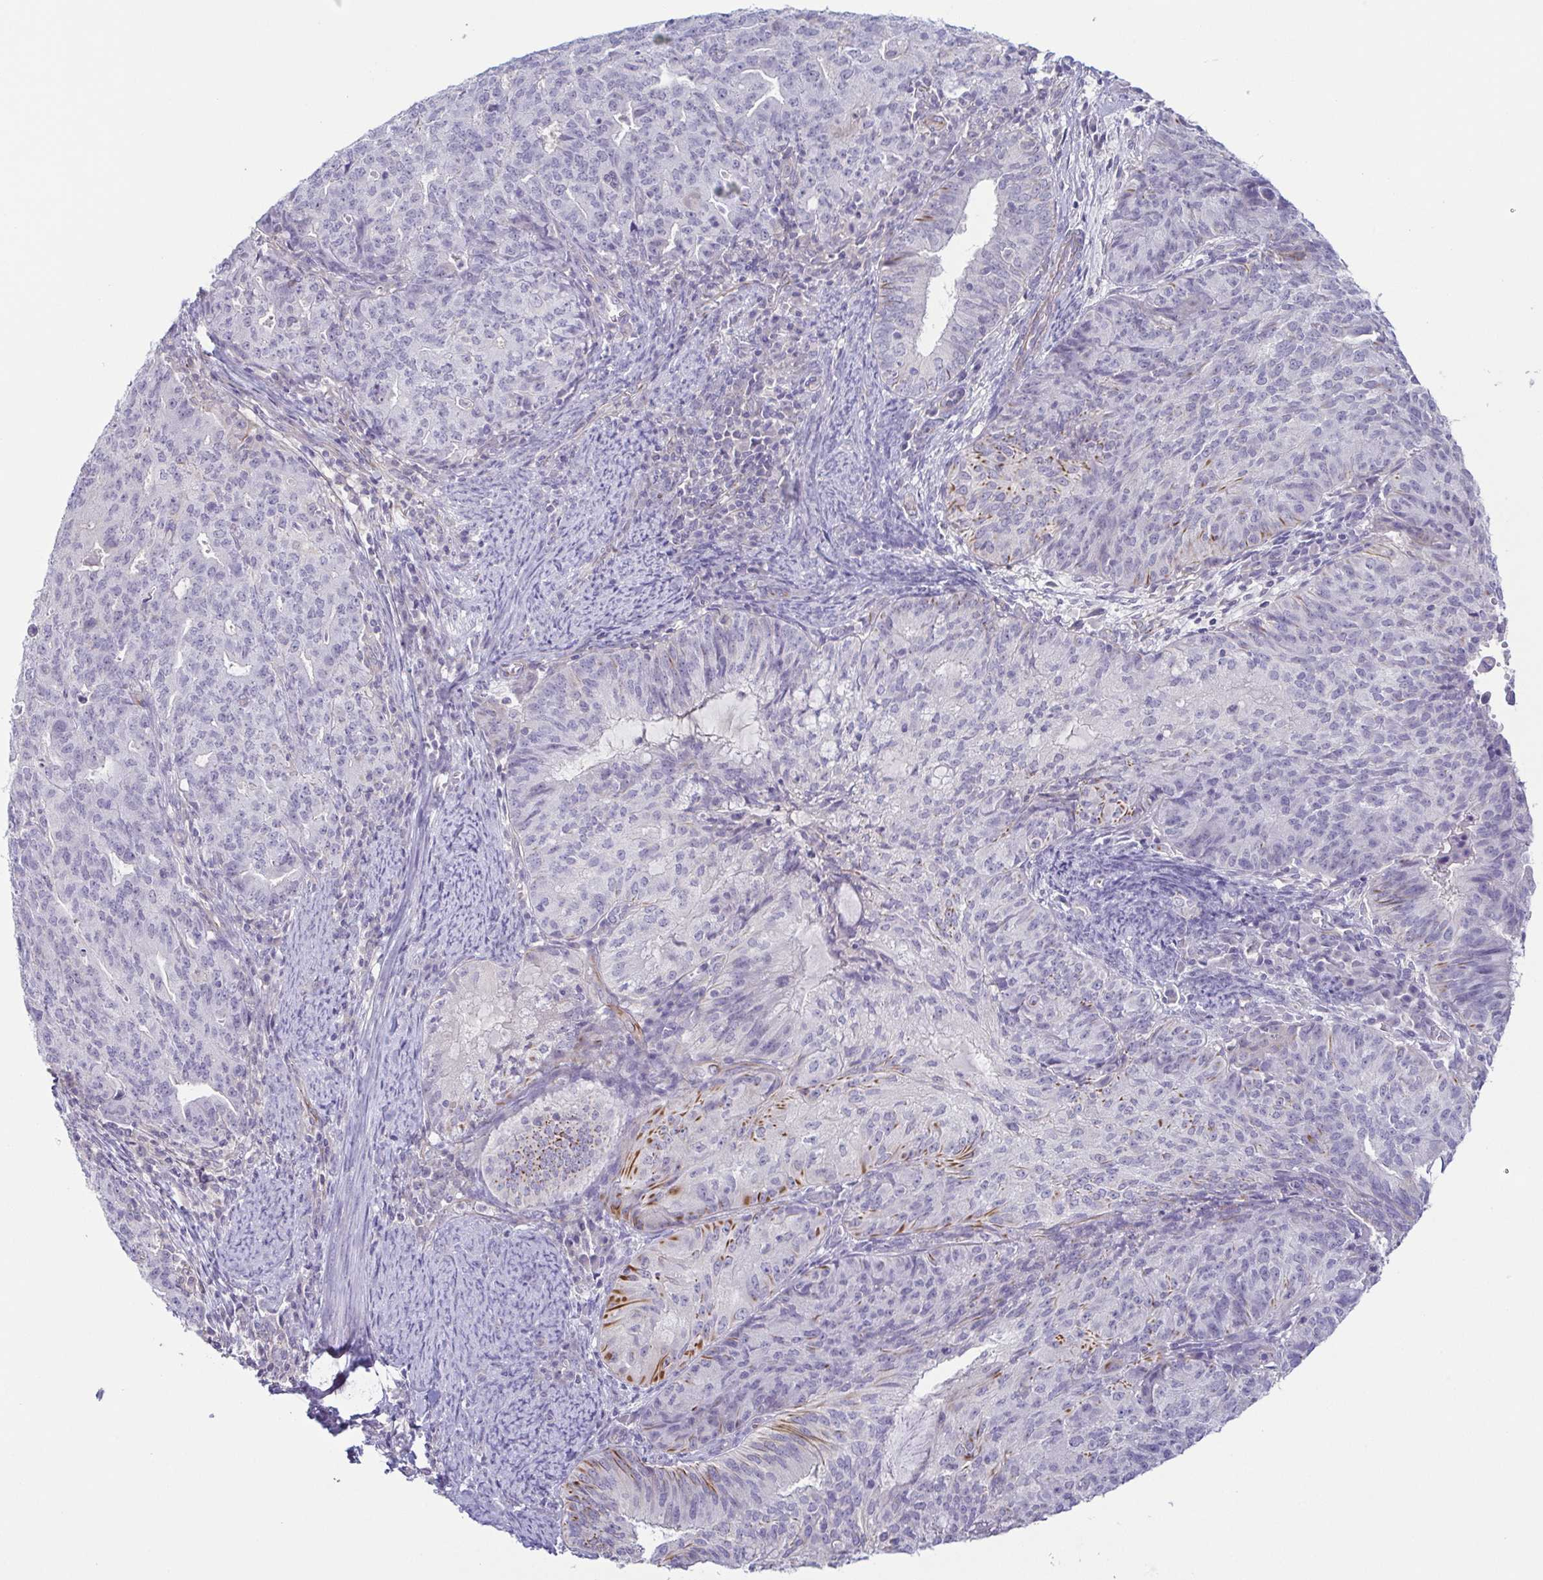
{"staining": {"intensity": "moderate", "quantity": "<25%", "location": "cytoplasmic/membranous"}, "tissue": "endometrial cancer", "cell_type": "Tumor cells", "image_type": "cancer", "snomed": [{"axis": "morphology", "description": "Adenocarcinoma, NOS"}, {"axis": "topography", "description": "Endometrium"}], "caption": "An immunohistochemistry image of neoplastic tissue is shown. Protein staining in brown labels moderate cytoplasmic/membranous positivity in adenocarcinoma (endometrial) within tumor cells.", "gene": "COL17A1", "patient": {"sex": "female", "age": 82}}